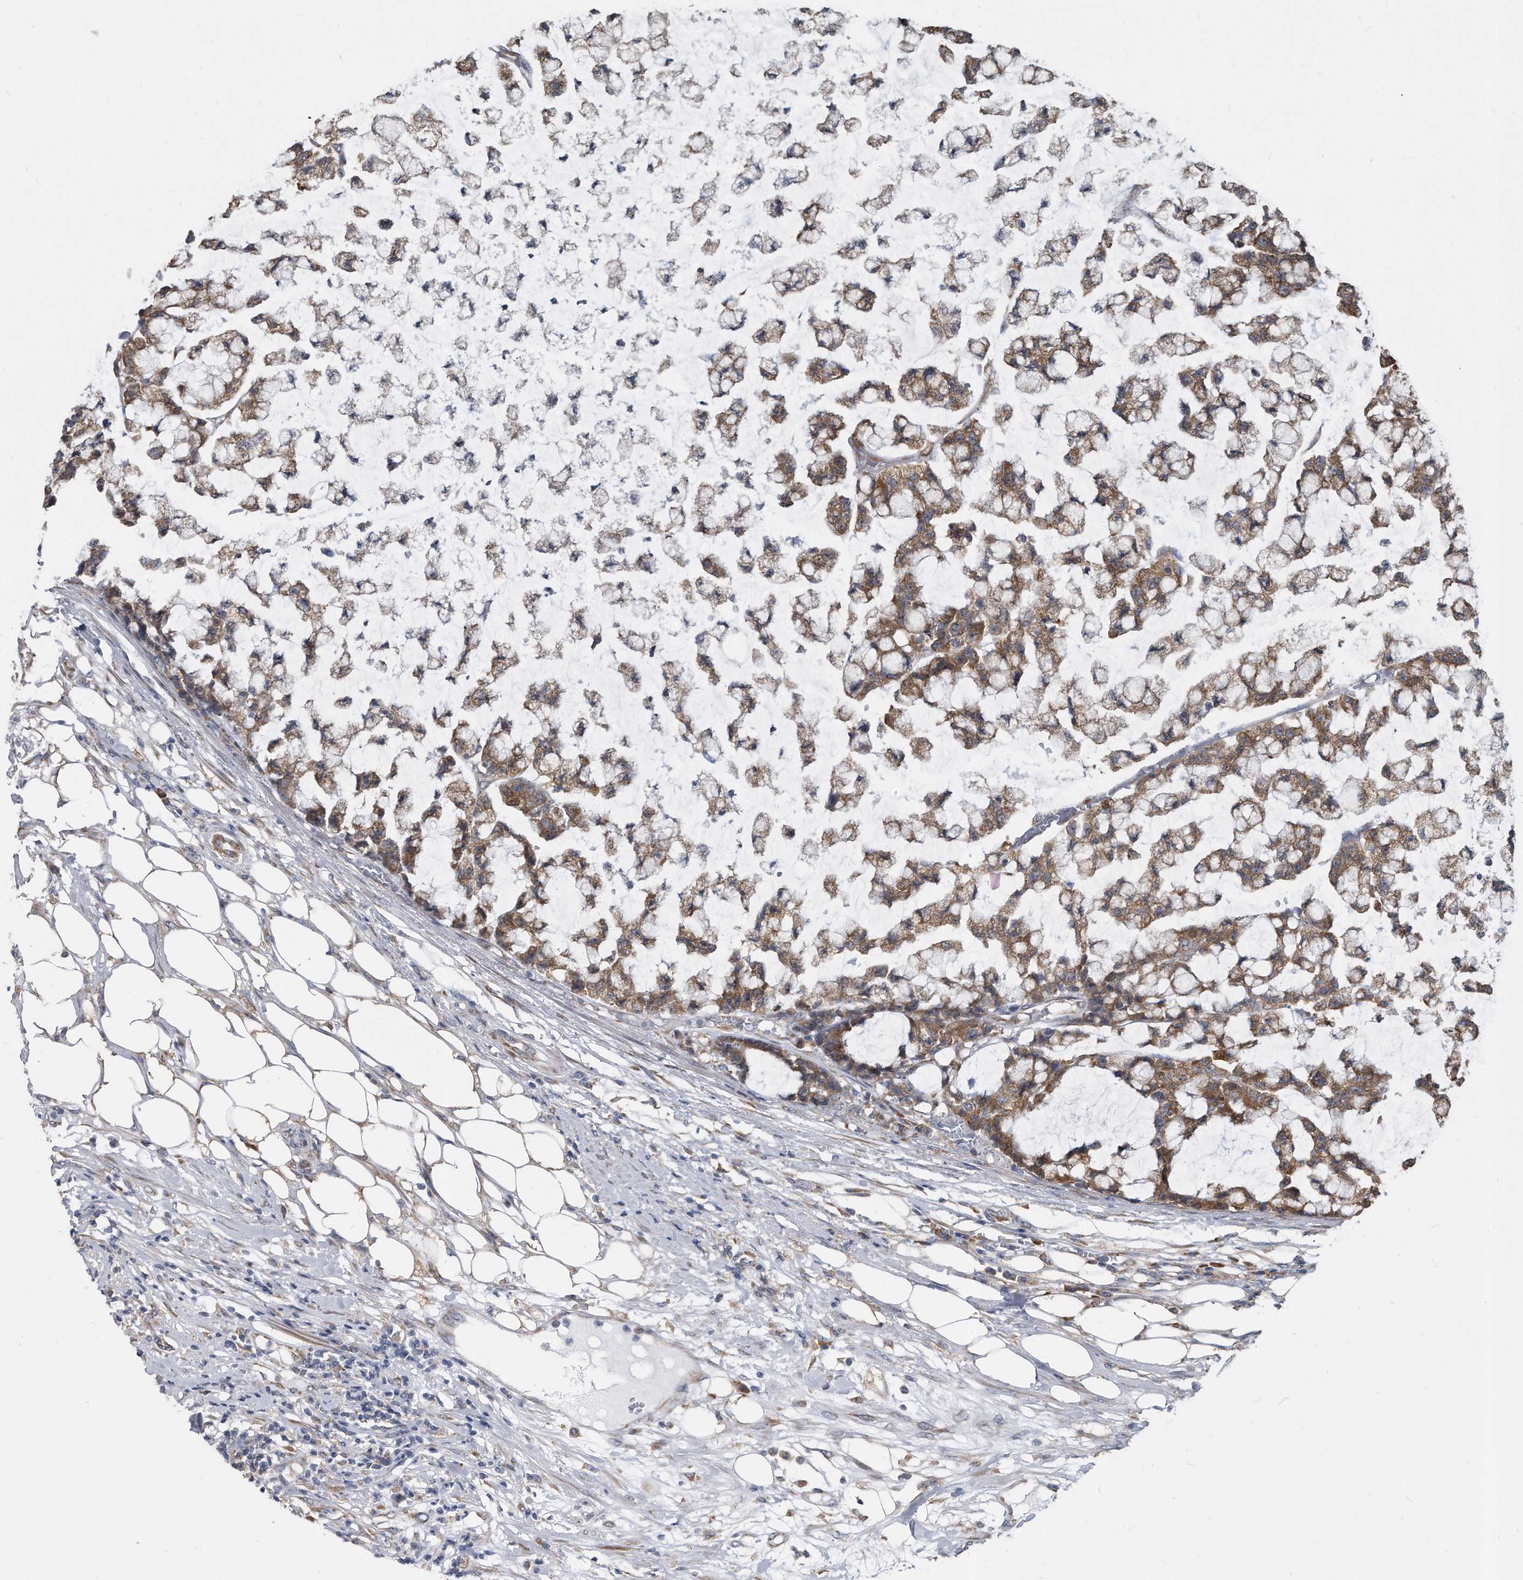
{"staining": {"intensity": "moderate", "quantity": ">75%", "location": "cytoplasmic/membranous"}, "tissue": "colorectal cancer", "cell_type": "Tumor cells", "image_type": "cancer", "snomed": [{"axis": "morphology", "description": "Adenocarcinoma, NOS"}, {"axis": "topography", "description": "Colon"}], "caption": "Colorectal cancer (adenocarcinoma) stained with a brown dye reveals moderate cytoplasmic/membranous positive staining in approximately >75% of tumor cells.", "gene": "CCDC47", "patient": {"sex": "female", "age": 84}}